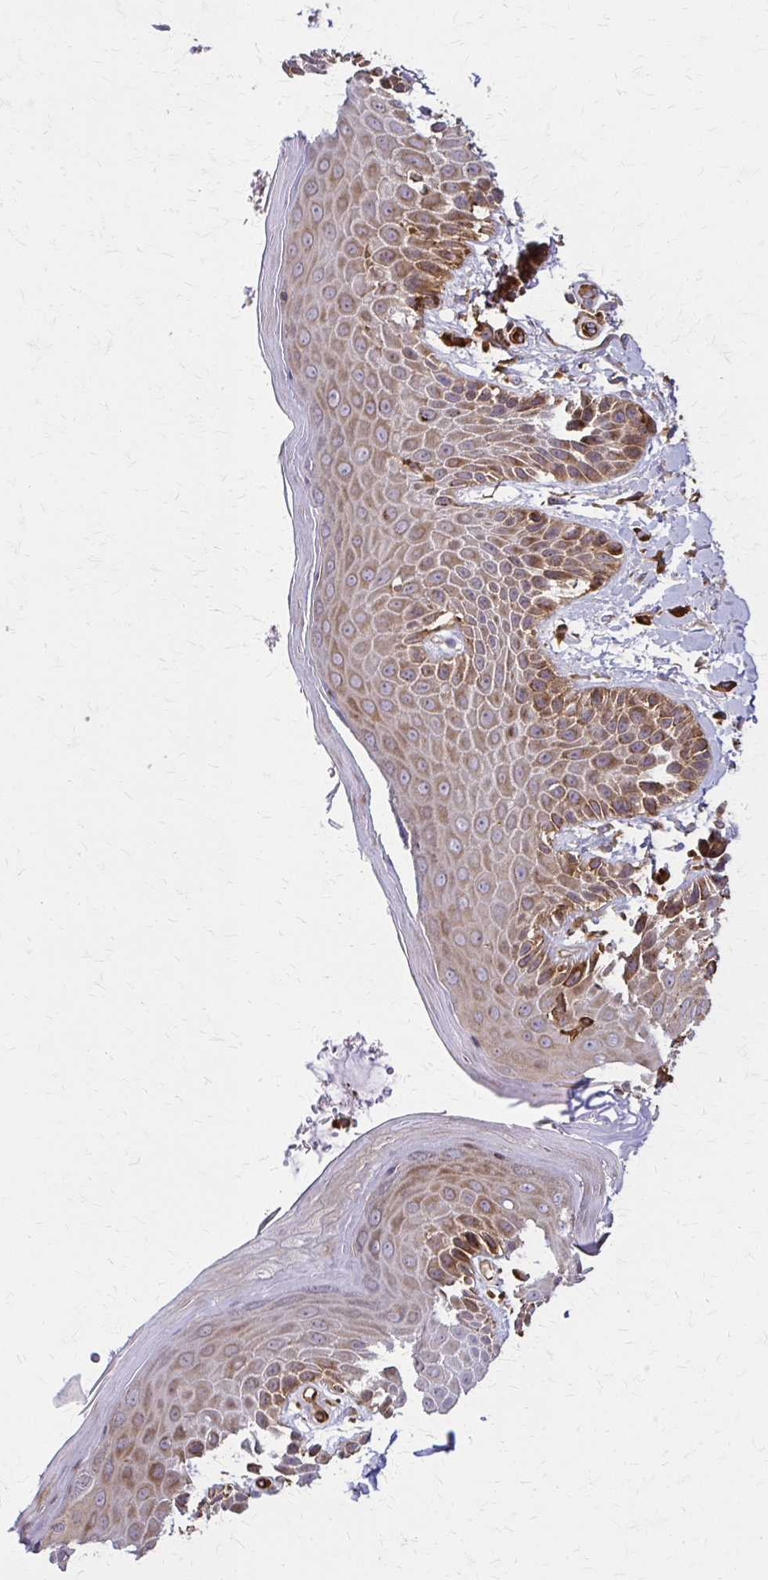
{"staining": {"intensity": "moderate", "quantity": ">75%", "location": "cytoplasmic/membranous"}, "tissue": "skin", "cell_type": "Epidermal cells", "image_type": "normal", "snomed": [{"axis": "morphology", "description": "Normal tissue, NOS"}, {"axis": "topography", "description": "Peripheral nerve tissue"}], "caption": "A high-resolution image shows immunohistochemistry staining of benign skin, which exhibits moderate cytoplasmic/membranous staining in about >75% of epidermal cells. (IHC, brightfield microscopy, high magnification).", "gene": "WASF2", "patient": {"sex": "male", "age": 51}}